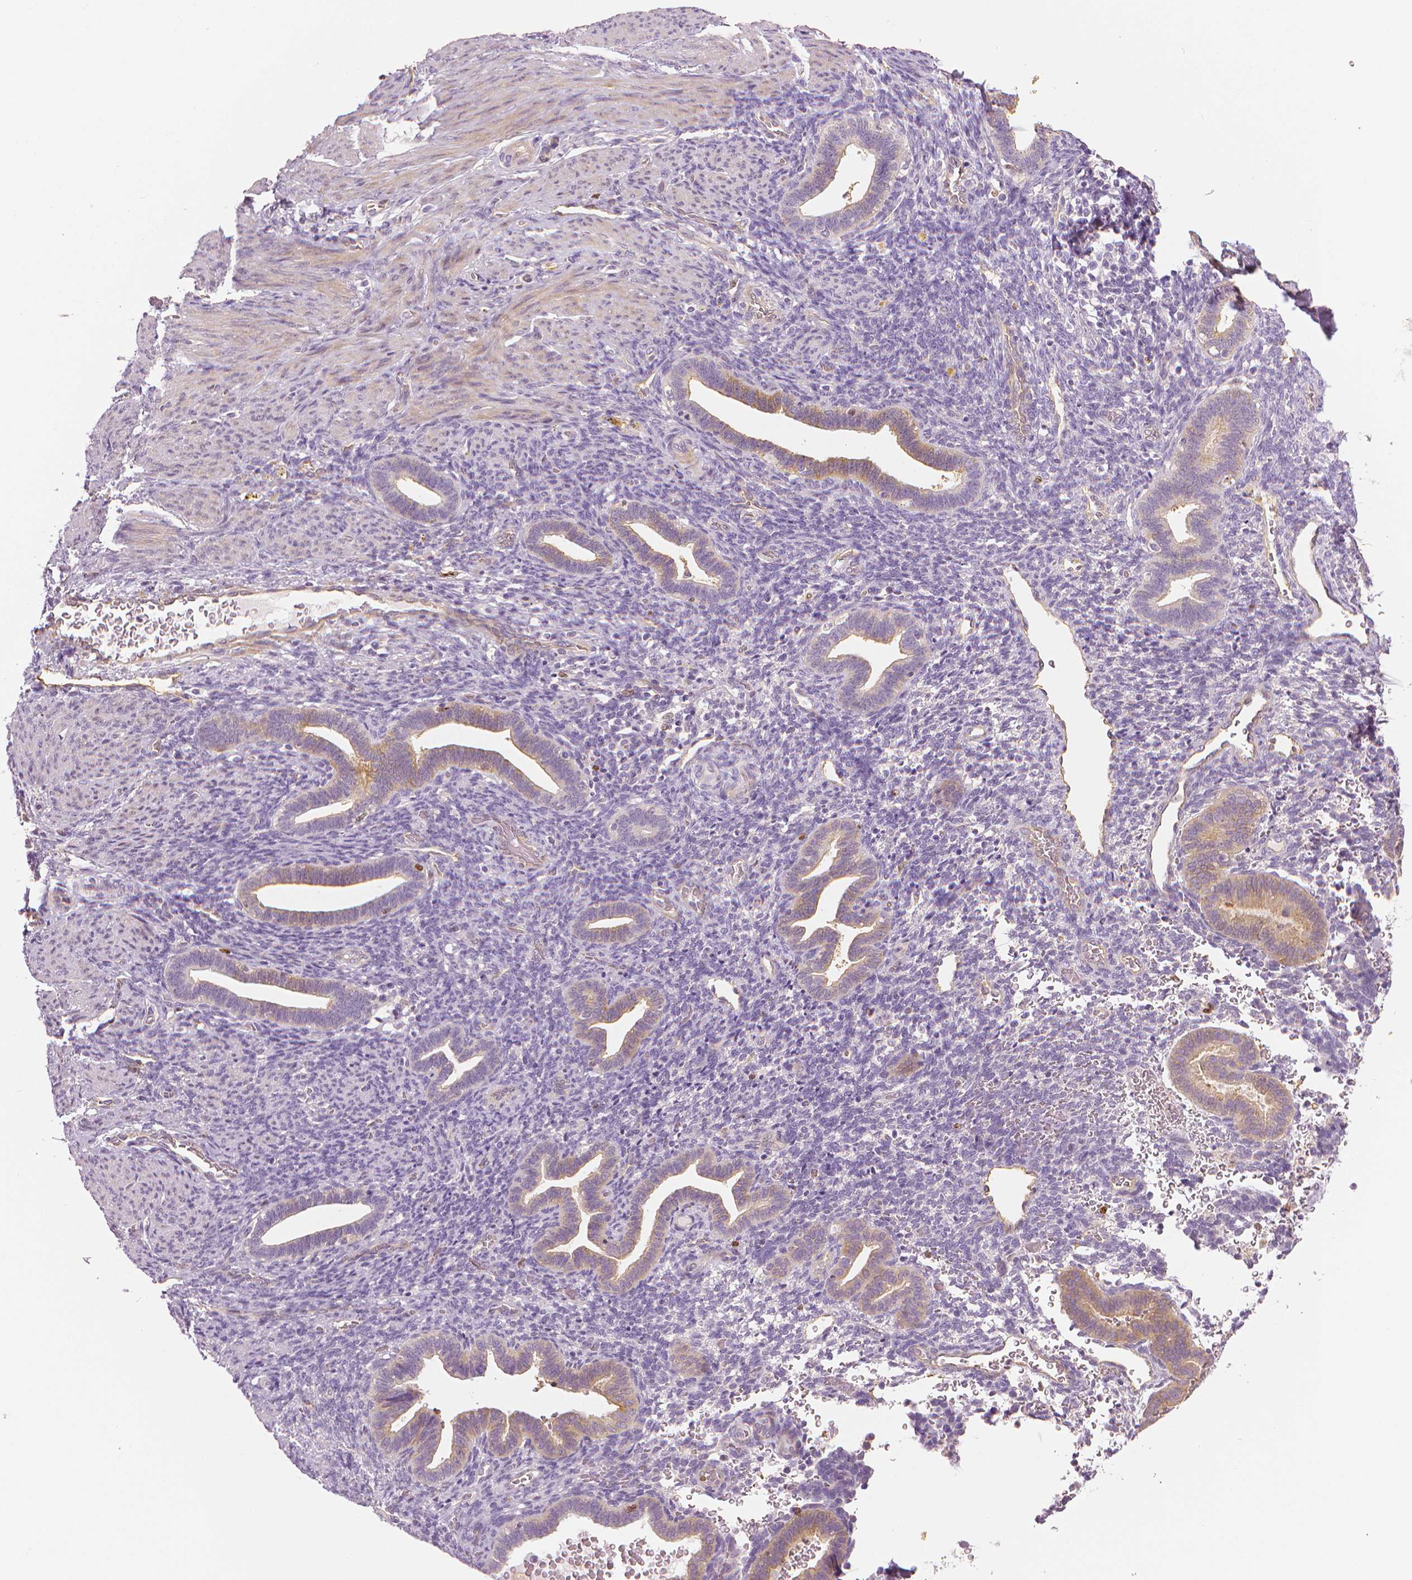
{"staining": {"intensity": "weak", "quantity": "25%-75%", "location": "cytoplasmic/membranous"}, "tissue": "endometrium", "cell_type": "Cells in endometrial stroma", "image_type": "normal", "snomed": [{"axis": "morphology", "description": "Normal tissue, NOS"}, {"axis": "topography", "description": "Endometrium"}], "caption": "Immunohistochemical staining of normal endometrium exhibits weak cytoplasmic/membranous protein positivity in approximately 25%-75% of cells in endometrial stroma.", "gene": "MKI67", "patient": {"sex": "female", "age": 34}}